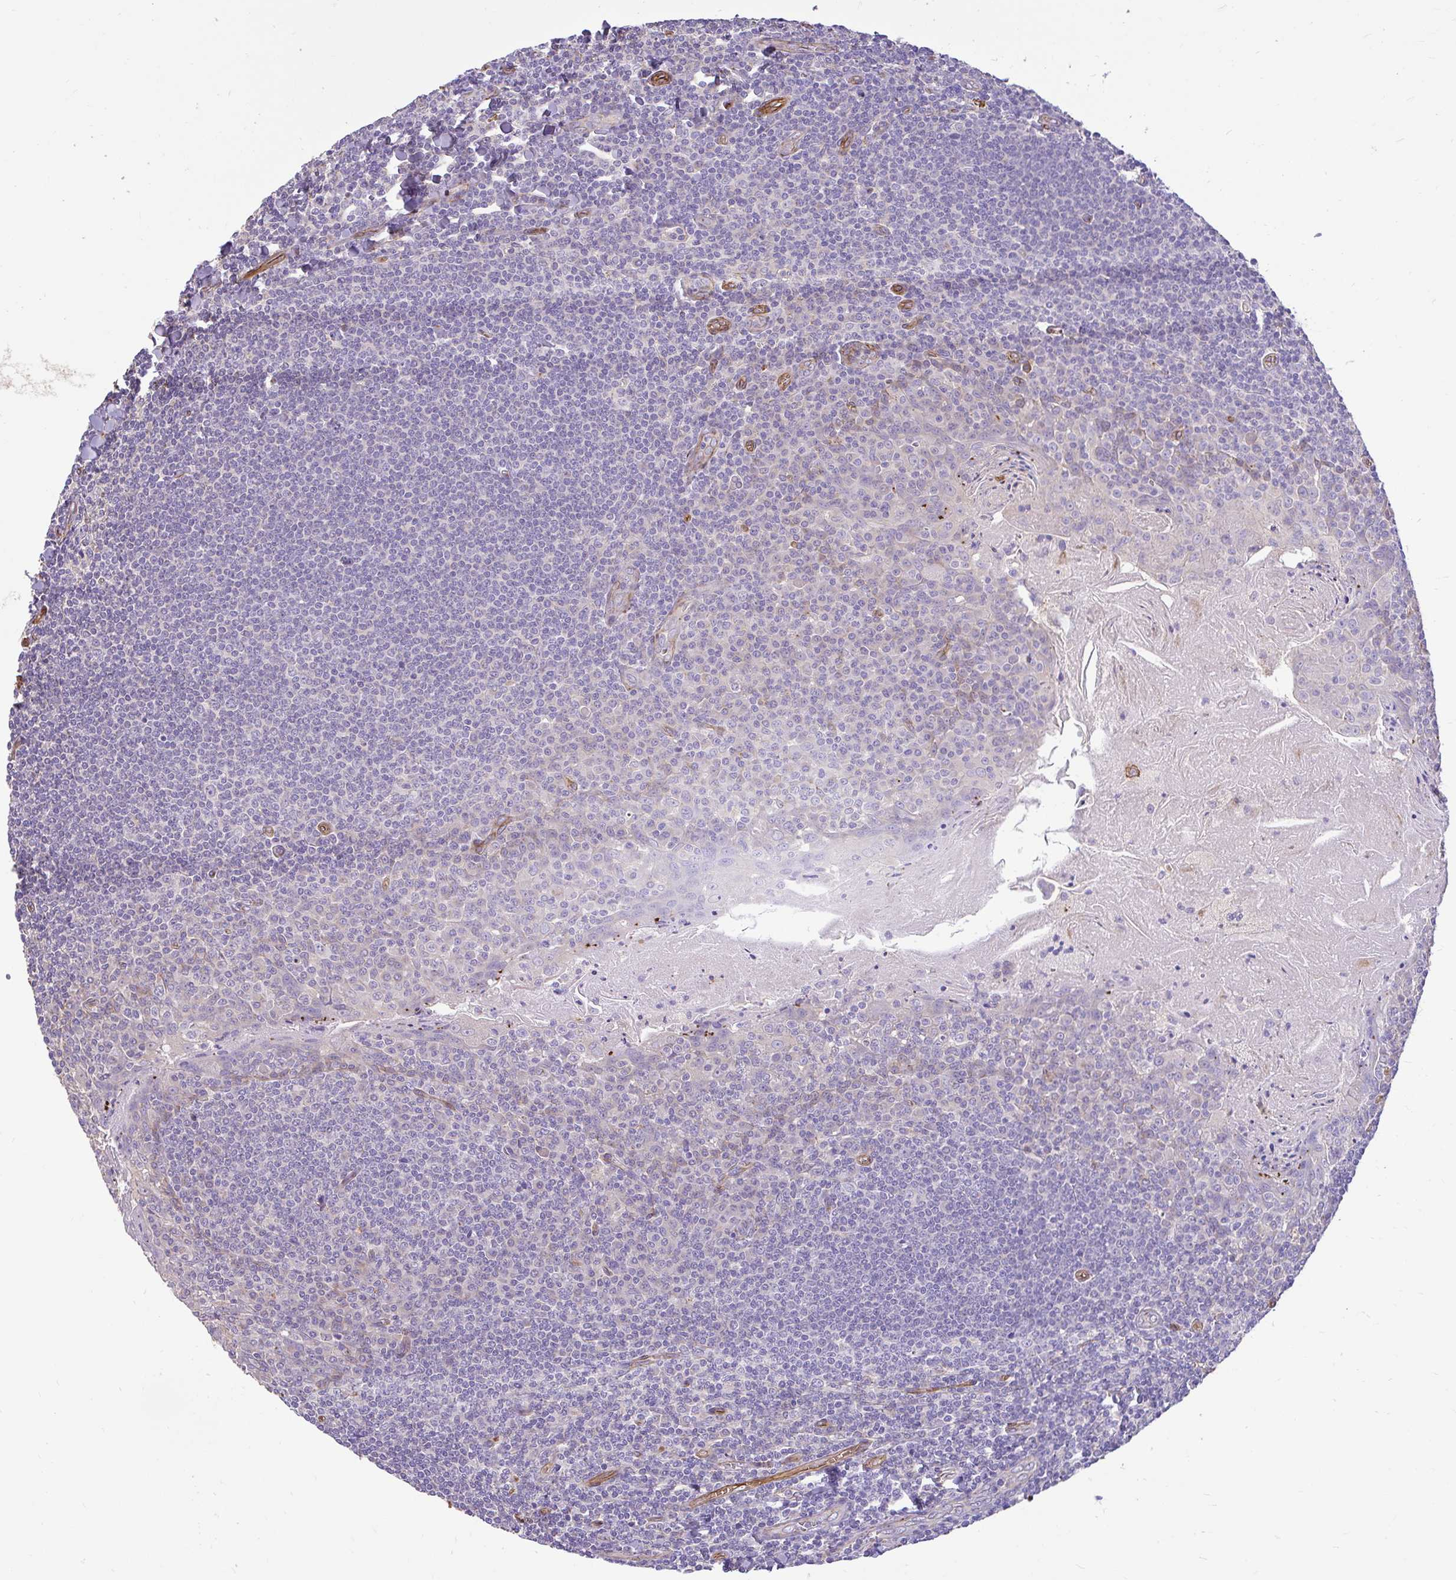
{"staining": {"intensity": "negative", "quantity": "none", "location": "none"}, "tissue": "tonsil", "cell_type": "Germinal center cells", "image_type": "normal", "snomed": [{"axis": "morphology", "description": "Normal tissue, NOS"}, {"axis": "topography", "description": "Tonsil"}], "caption": "Immunohistochemistry image of benign human tonsil stained for a protein (brown), which shows no expression in germinal center cells. (DAB immunohistochemistry (IHC), high magnification).", "gene": "PTPRK", "patient": {"sex": "male", "age": 27}}